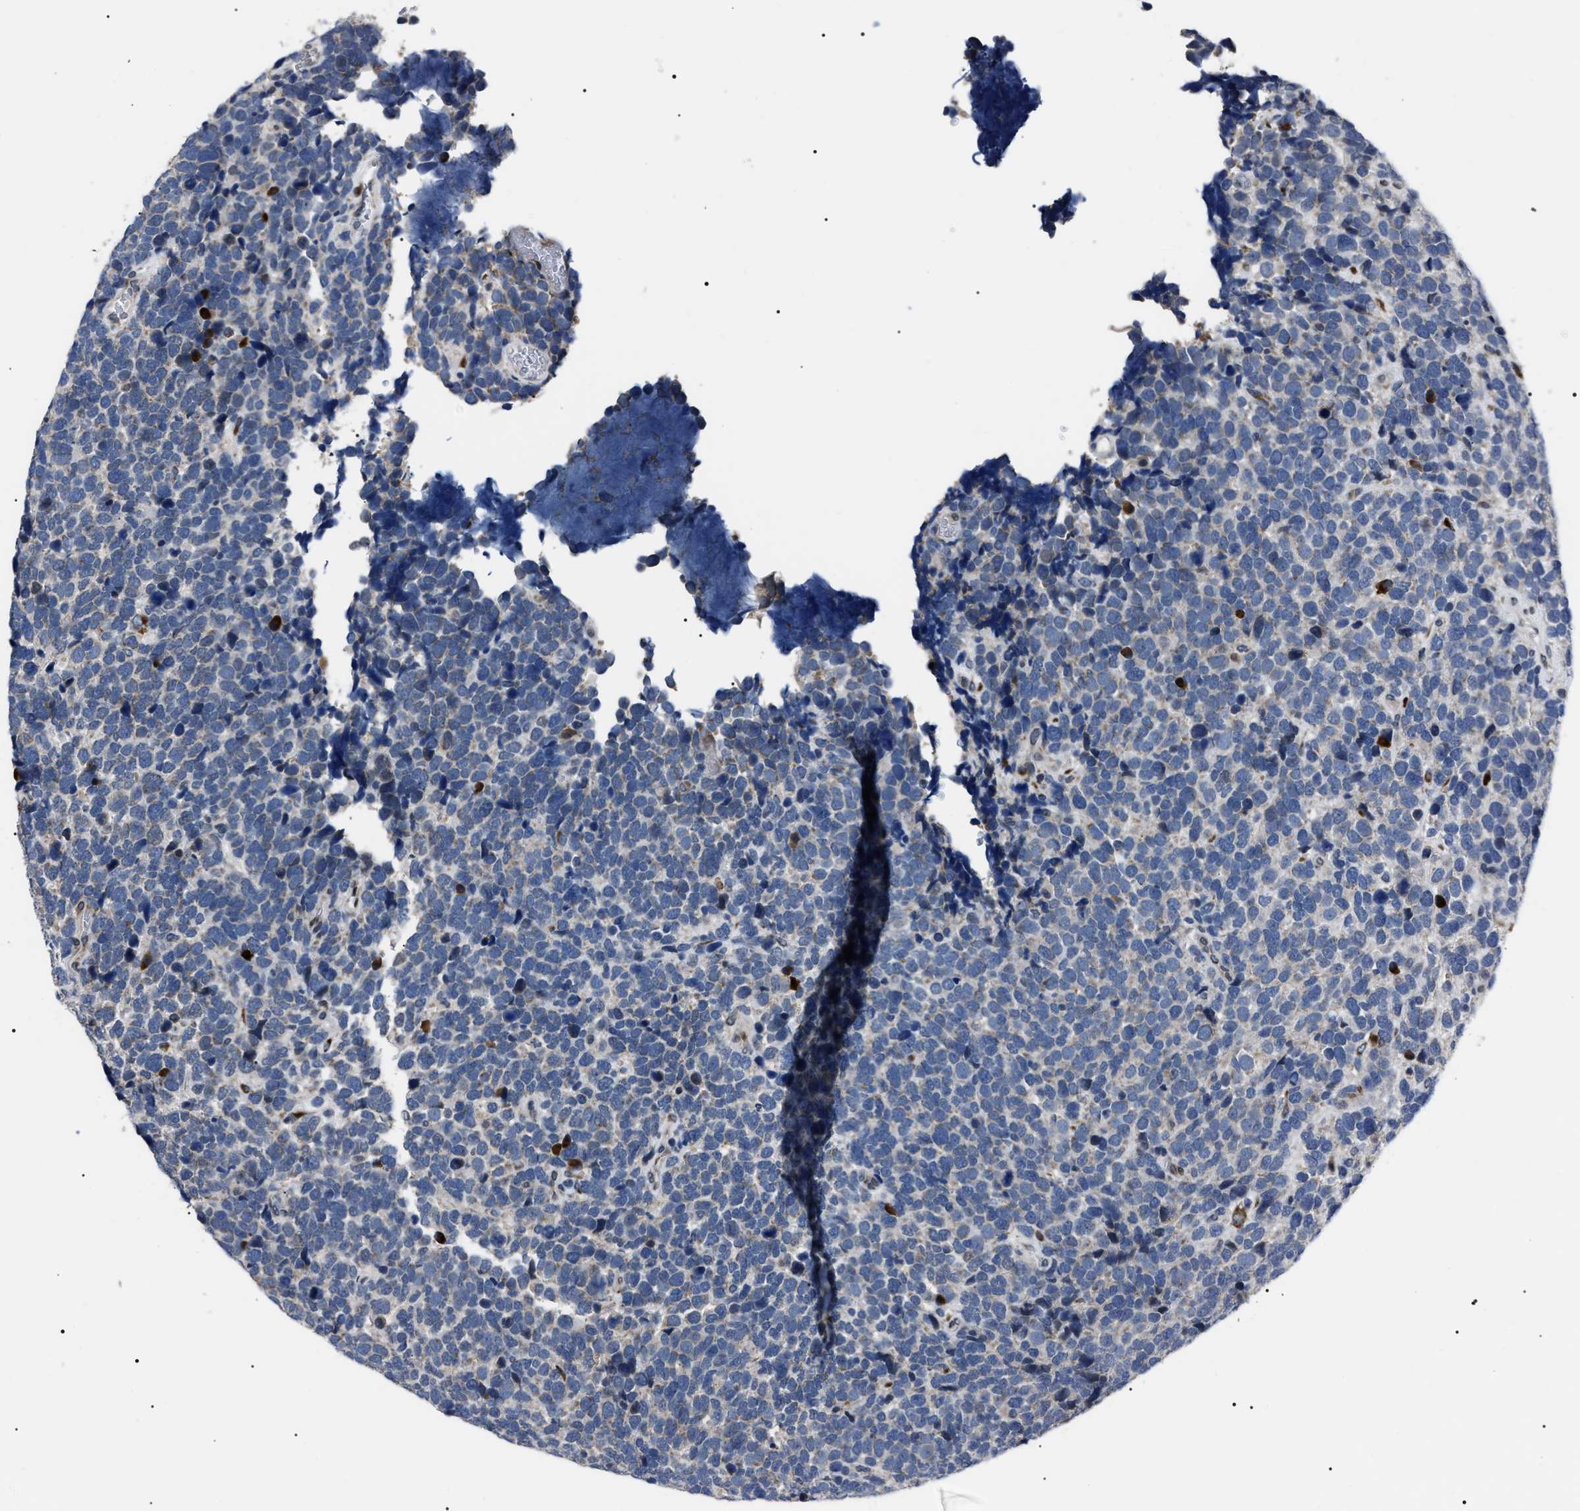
{"staining": {"intensity": "negative", "quantity": "none", "location": "none"}, "tissue": "urothelial cancer", "cell_type": "Tumor cells", "image_type": "cancer", "snomed": [{"axis": "morphology", "description": "Urothelial carcinoma, High grade"}, {"axis": "topography", "description": "Urinary bladder"}], "caption": "This is a micrograph of immunohistochemistry staining of urothelial cancer, which shows no positivity in tumor cells.", "gene": "LRRC14", "patient": {"sex": "female", "age": 82}}